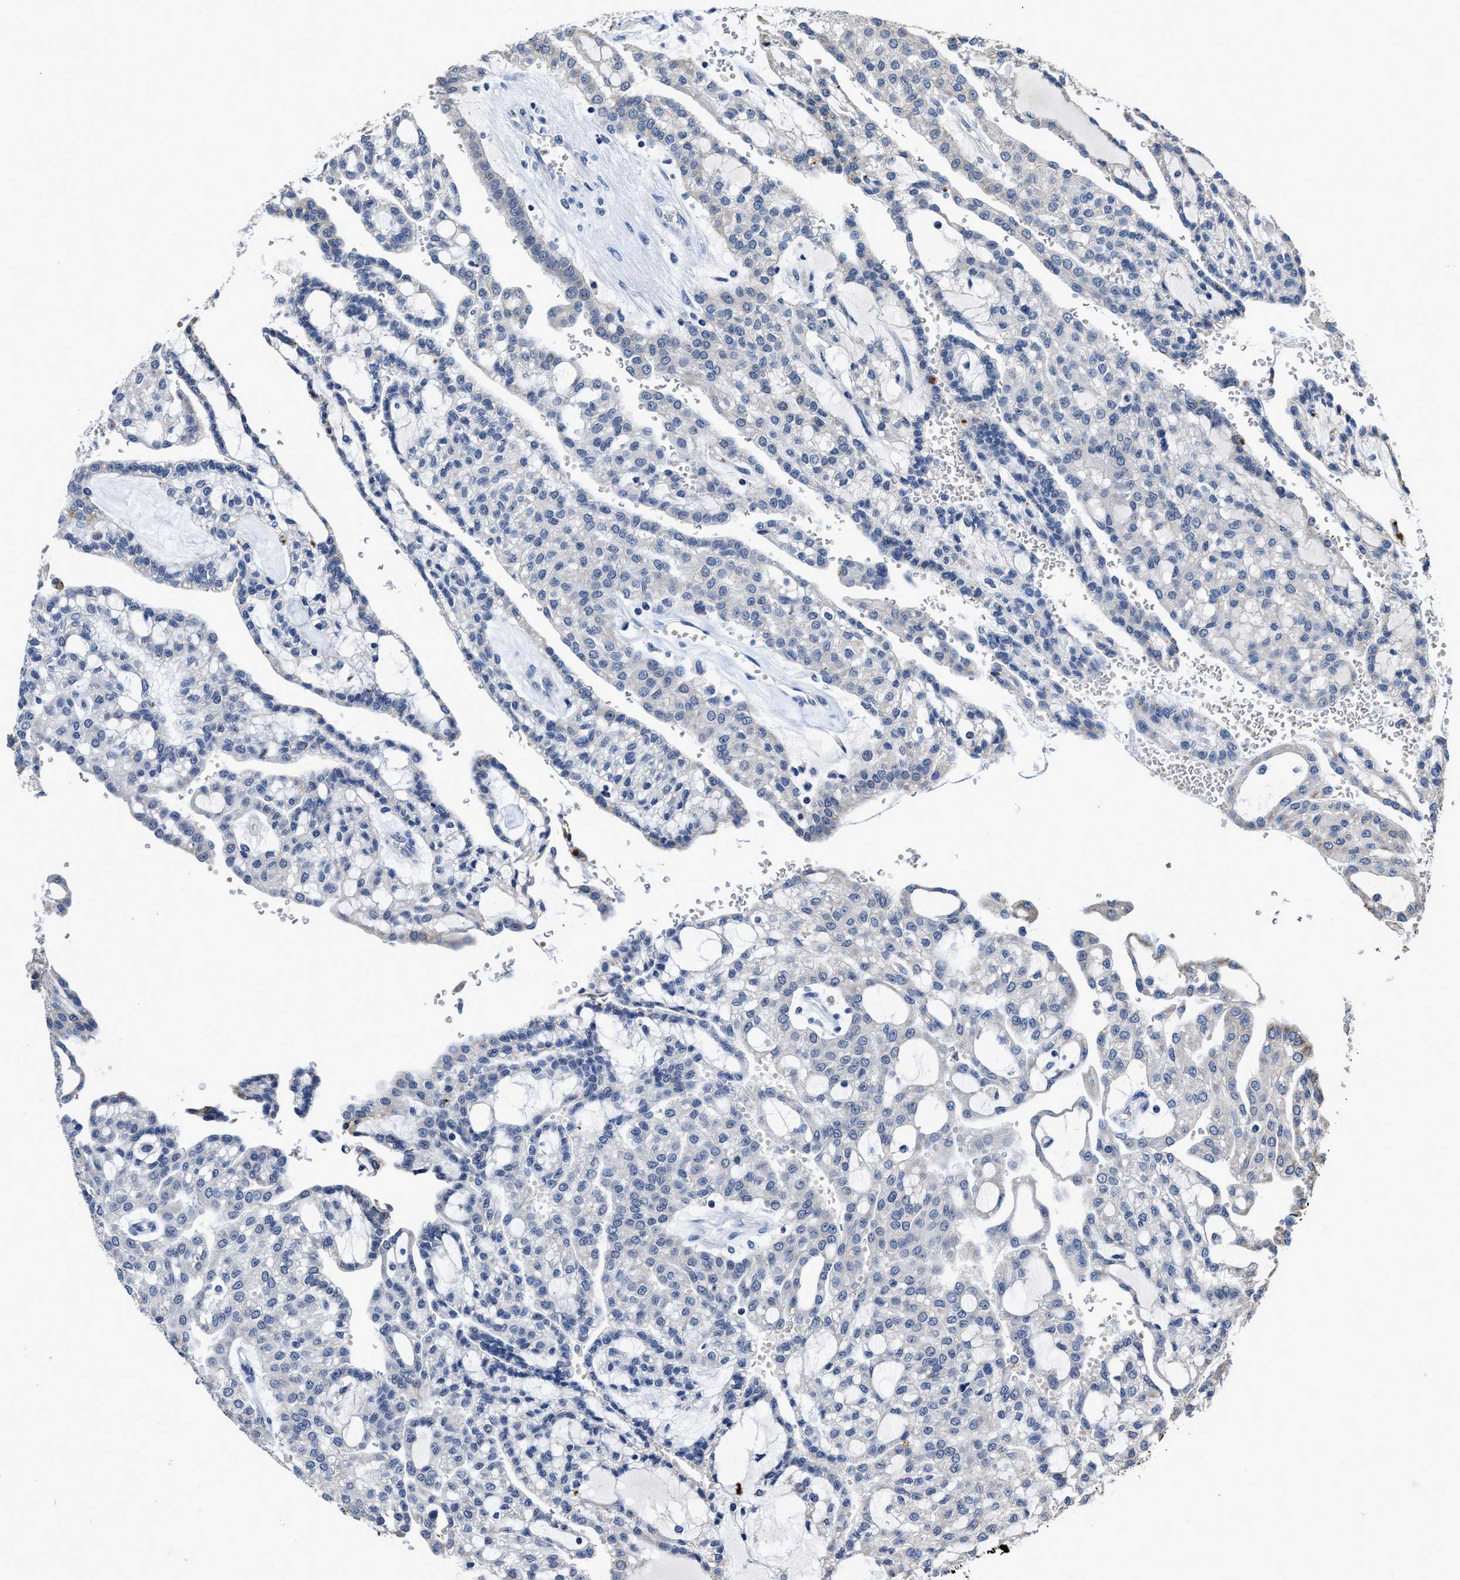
{"staining": {"intensity": "weak", "quantity": "<25%", "location": "cytoplasmic/membranous"}, "tissue": "renal cancer", "cell_type": "Tumor cells", "image_type": "cancer", "snomed": [{"axis": "morphology", "description": "Adenocarcinoma, NOS"}, {"axis": "topography", "description": "Kidney"}], "caption": "Immunohistochemical staining of renal cancer (adenocarcinoma) demonstrates no significant expression in tumor cells.", "gene": "GHITM", "patient": {"sex": "male", "age": 63}}